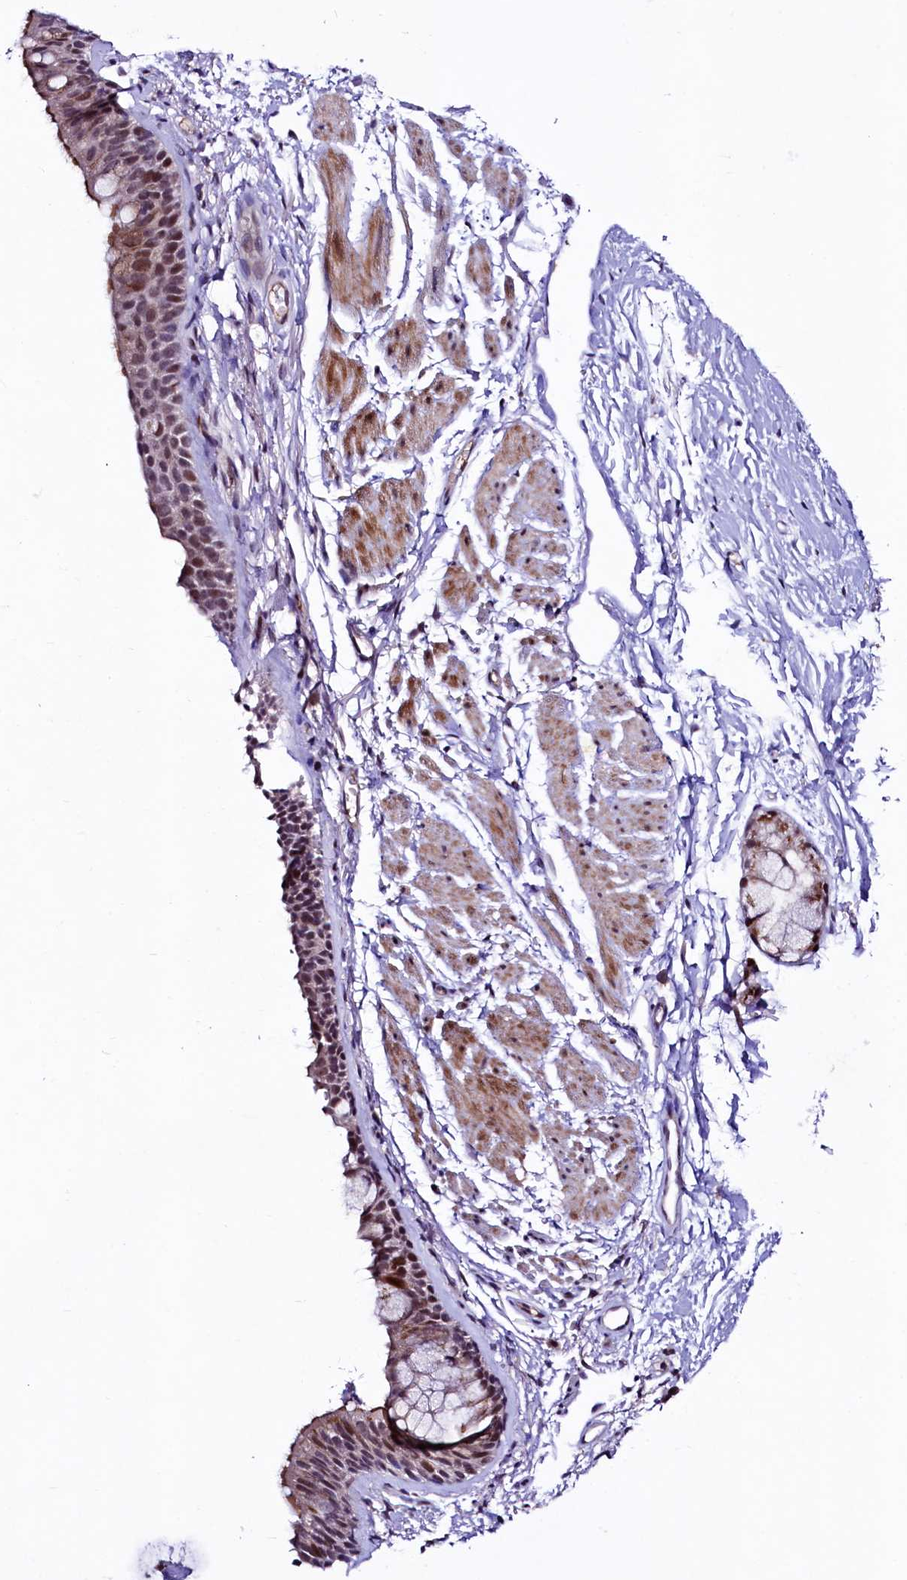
{"staining": {"intensity": "moderate", "quantity": "25%-75%", "location": "cytoplasmic/membranous,nuclear"}, "tissue": "bronchus", "cell_type": "Respiratory epithelial cells", "image_type": "normal", "snomed": [{"axis": "morphology", "description": "Normal tissue, NOS"}, {"axis": "topography", "description": "Cartilage tissue"}, {"axis": "topography", "description": "Bronchus"}], "caption": "Bronchus was stained to show a protein in brown. There is medium levels of moderate cytoplasmic/membranous,nuclear expression in about 25%-75% of respiratory epithelial cells.", "gene": "LEUTX", "patient": {"sex": "female", "age": 53}}